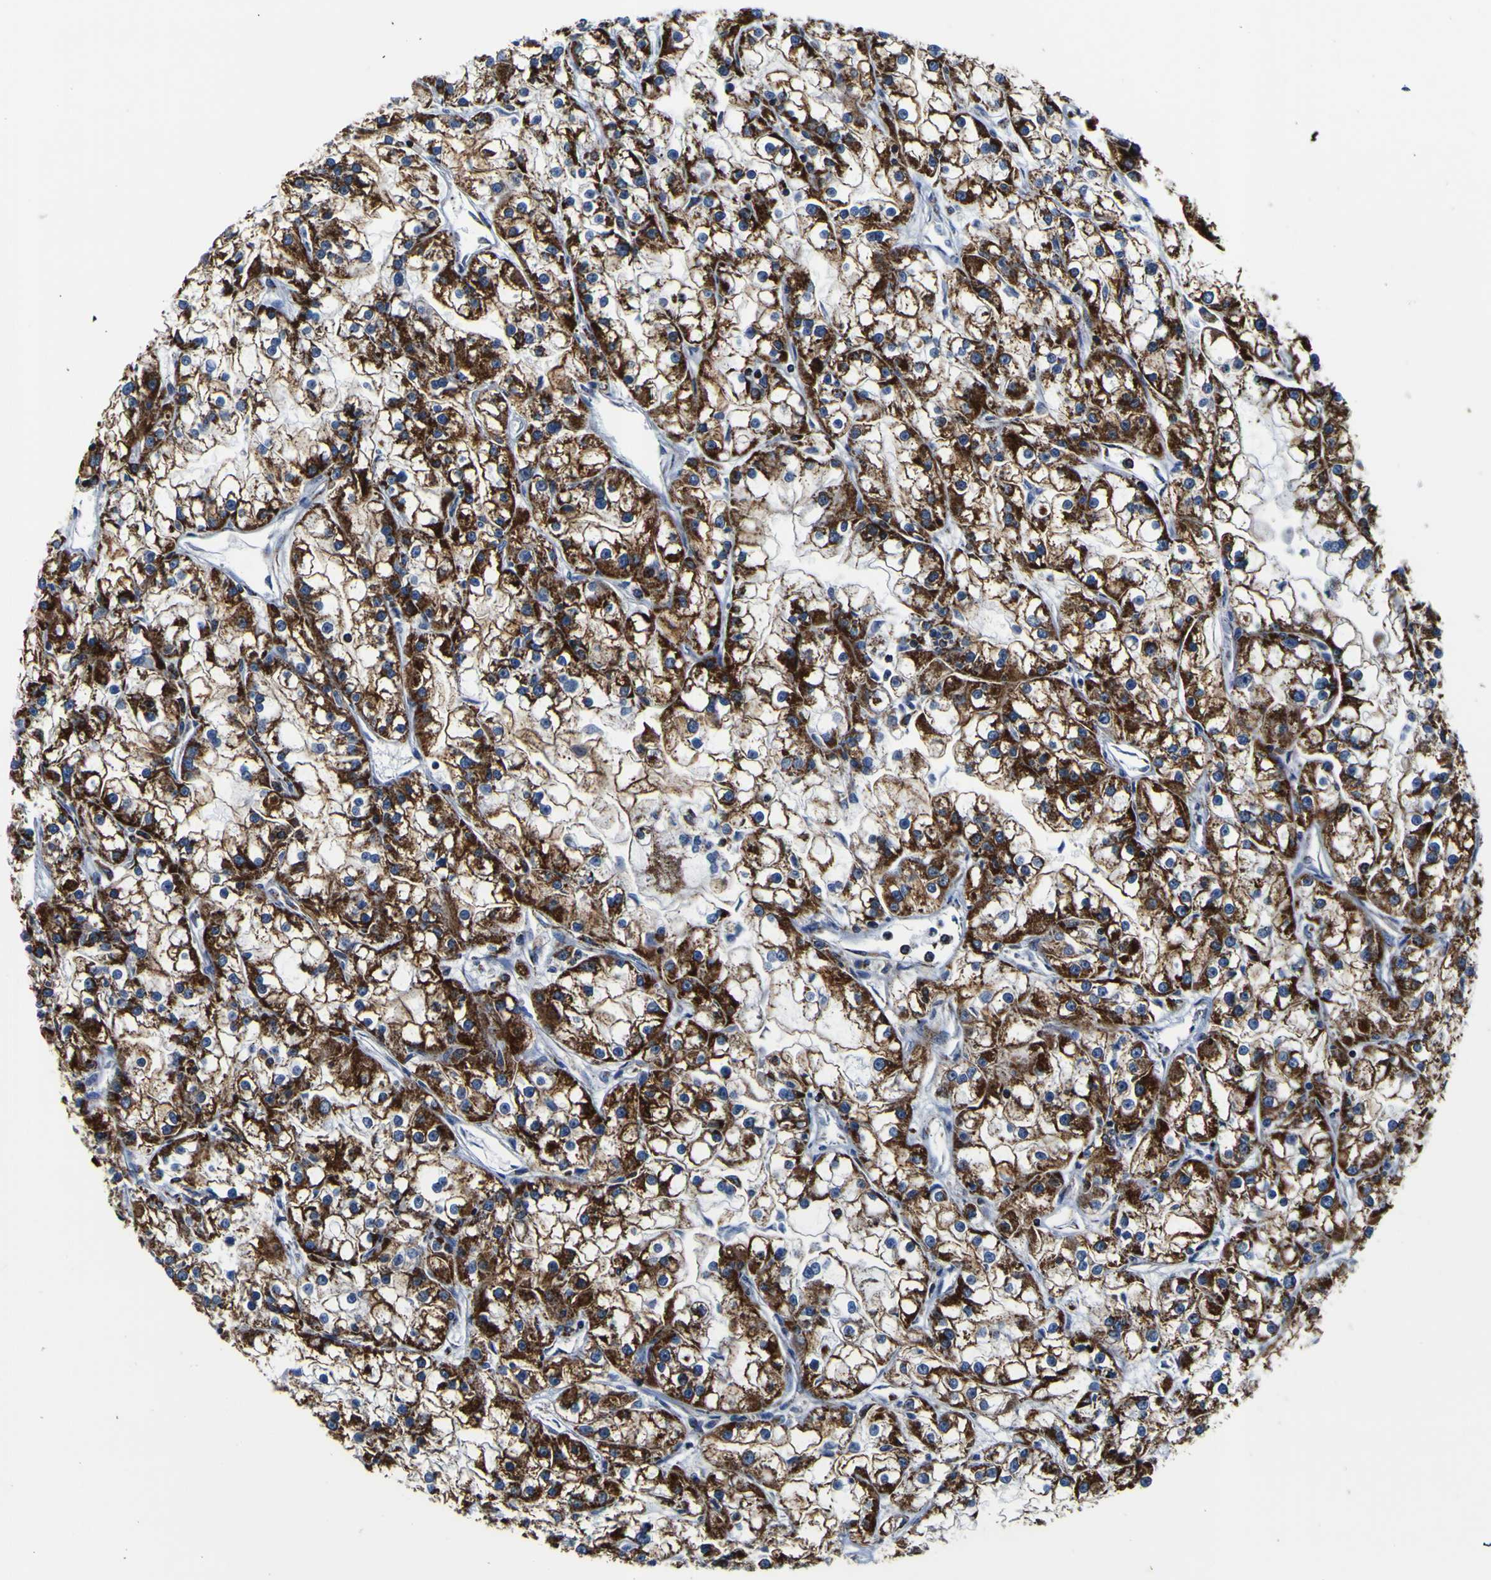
{"staining": {"intensity": "strong", "quantity": ">75%", "location": "cytoplasmic/membranous"}, "tissue": "renal cancer", "cell_type": "Tumor cells", "image_type": "cancer", "snomed": [{"axis": "morphology", "description": "Adenocarcinoma, NOS"}, {"axis": "topography", "description": "Kidney"}], "caption": "Immunohistochemical staining of human adenocarcinoma (renal) shows high levels of strong cytoplasmic/membranous protein staining in about >75% of tumor cells.", "gene": "PTRH2", "patient": {"sex": "female", "age": 52}}